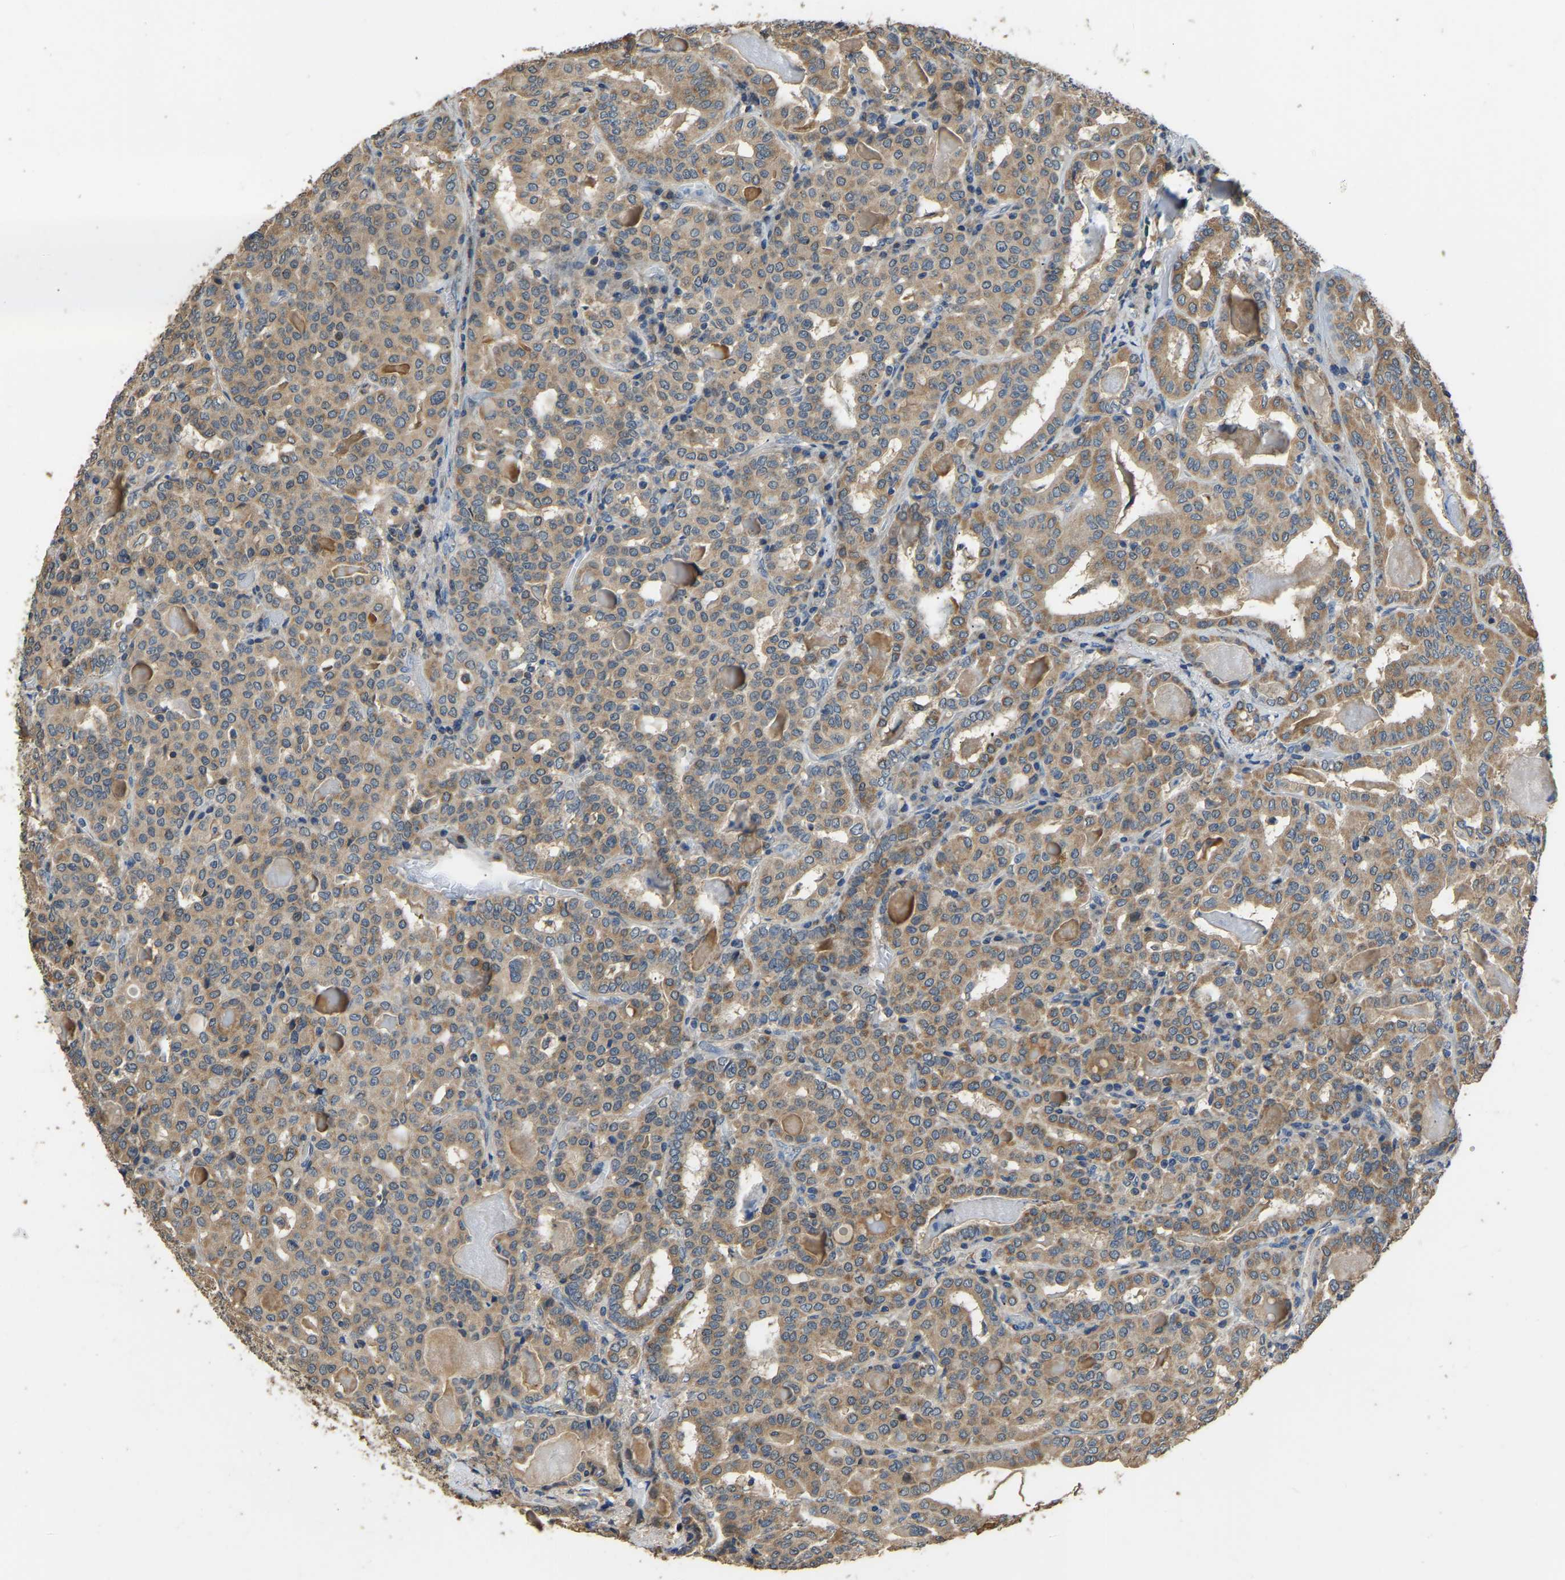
{"staining": {"intensity": "moderate", "quantity": ">75%", "location": "cytoplasmic/membranous"}, "tissue": "thyroid cancer", "cell_type": "Tumor cells", "image_type": "cancer", "snomed": [{"axis": "morphology", "description": "Papillary adenocarcinoma, NOS"}, {"axis": "topography", "description": "Thyroid gland"}], "caption": "A micrograph of human papillary adenocarcinoma (thyroid) stained for a protein displays moderate cytoplasmic/membranous brown staining in tumor cells.", "gene": "TUFM", "patient": {"sex": "female", "age": 42}}